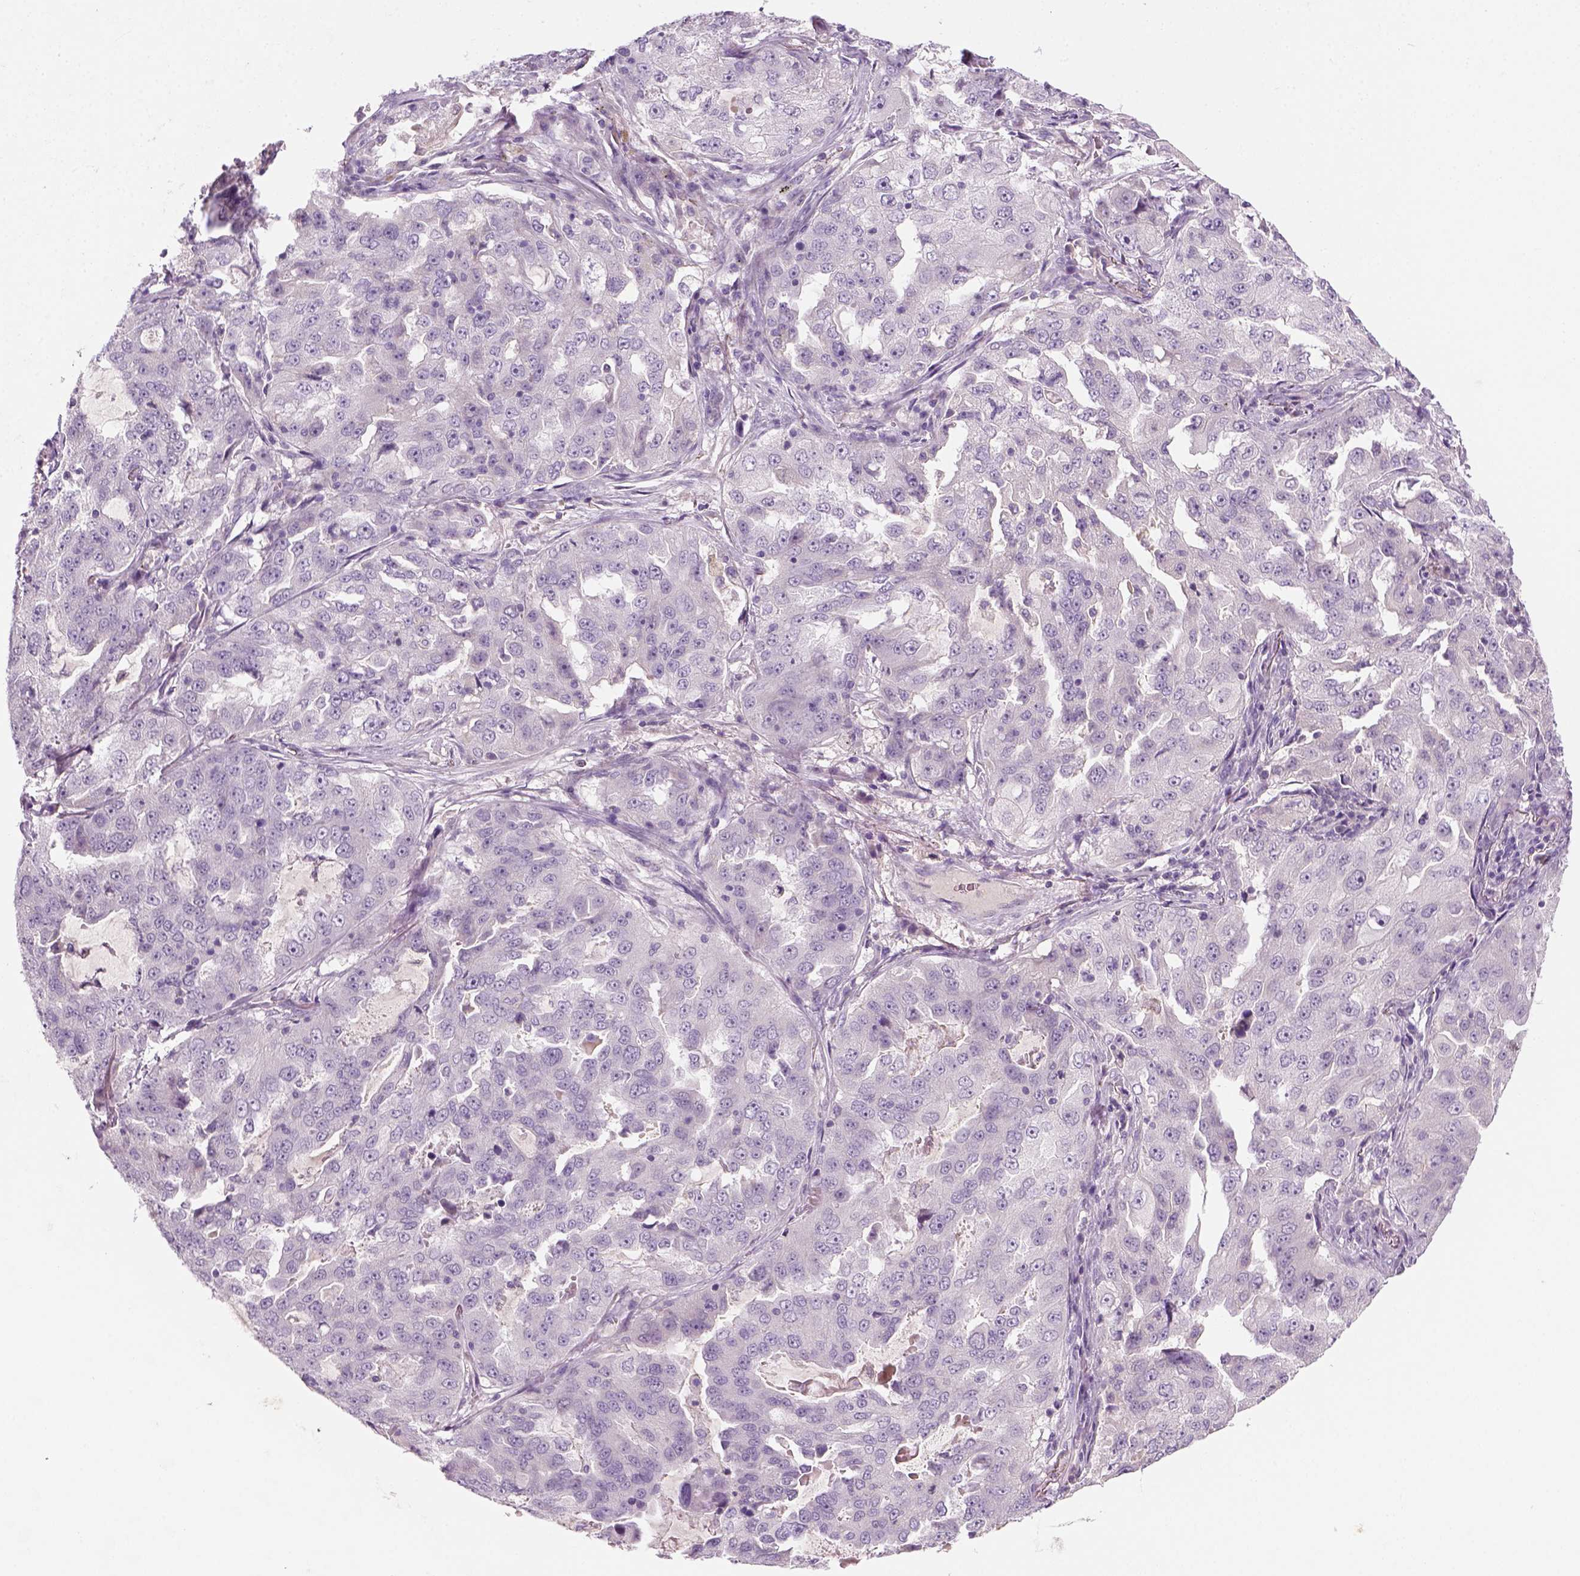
{"staining": {"intensity": "negative", "quantity": "none", "location": "none"}, "tissue": "lung cancer", "cell_type": "Tumor cells", "image_type": "cancer", "snomed": [{"axis": "morphology", "description": "Adenocarcinoma, NOS"}, {"axis": "topography", "description": "Lung"}], "caption": "Tumor cells are negative for brown protein staining in lung adenocarcinoma.", "gene": "GFI1B", "patient": {"sex": "female", "age": 61}}